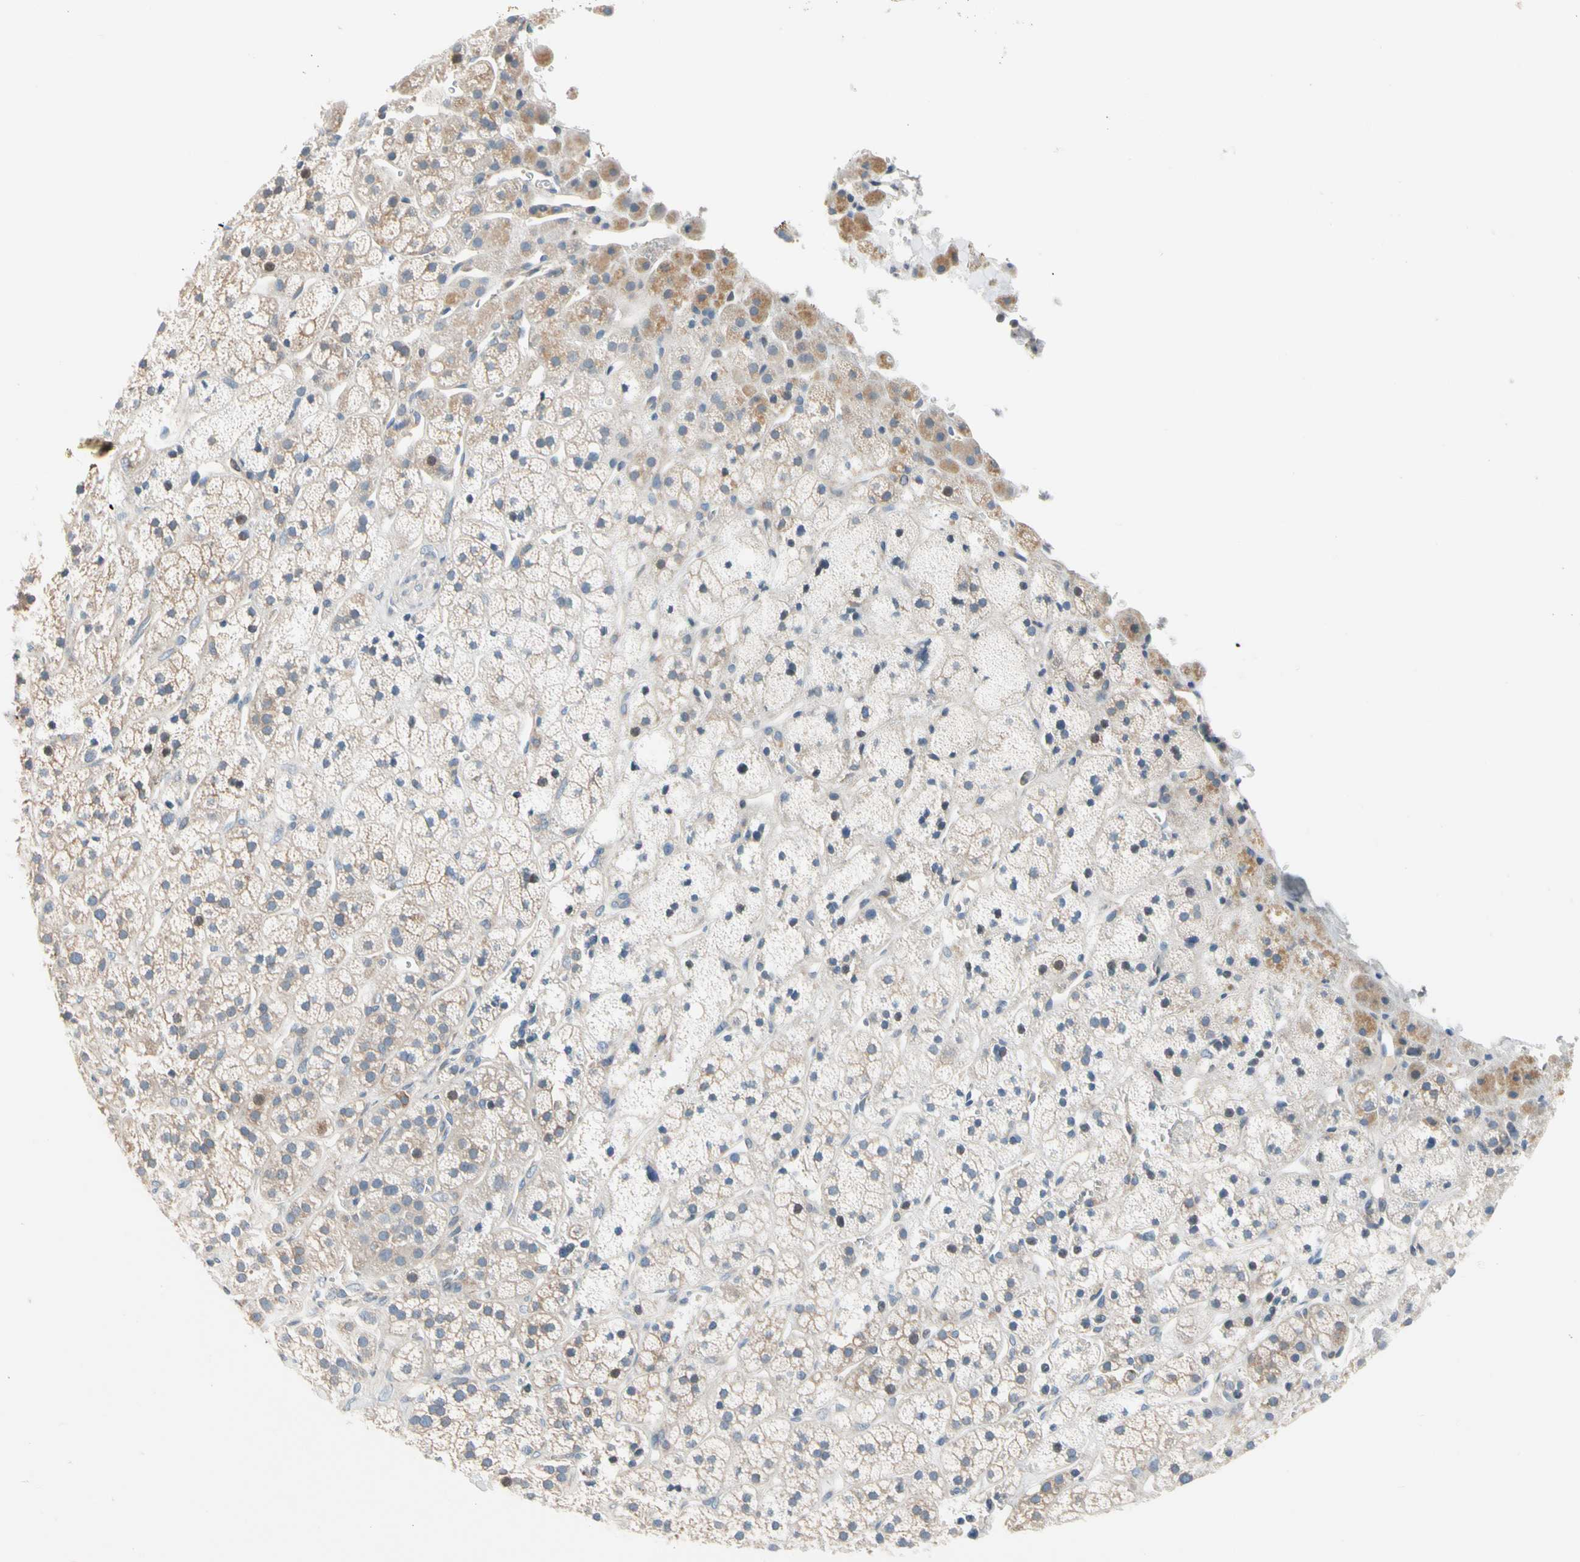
{"staining": {"intensity": "weak", "quantity": "25%-75%", "location": "cytoplasmic/membranous"}, "tissue": "adrenal gland", "cell_type": "Glandular cells", "image_type": "normal", "snomed": [{"axis": "morphology", "description": "Normal tissue, NOS"}, {"axis": "topography", "description": "Adrenal gland"}], "caption": "Immunohistochemistry of unremarkable human adrenal gland reveals low levels of weak cytoplasmic/membranous staining in about 25%-75% of glandular cells. Nuclei are stained in blue.", "gene": "MAP3K3", "patient": {"sex": "male", "age": 56}}